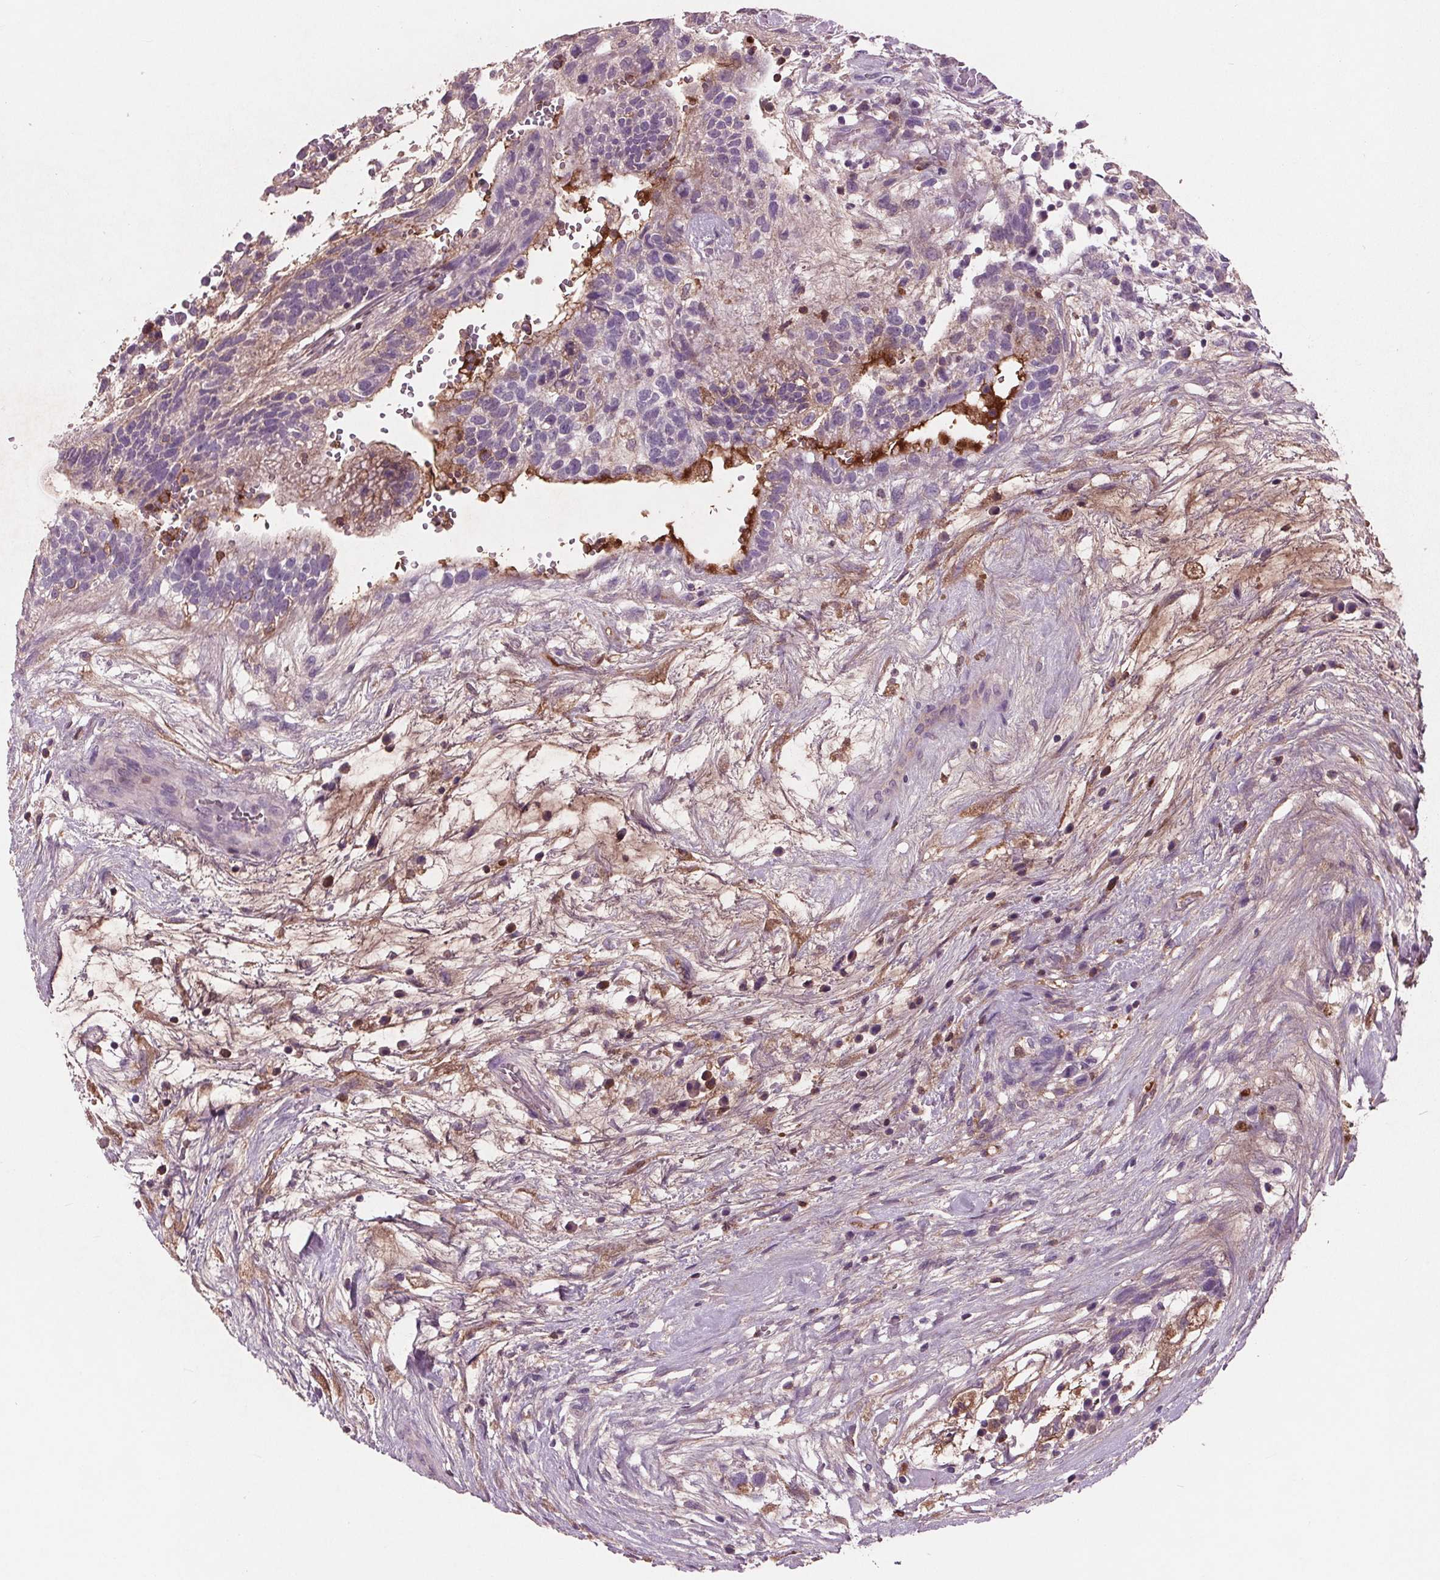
{"staining": {"intensity": "negative", "quantity": "none", "location": "none"}, "tissue": "testis cancer", "cell_type": "Tumor cells", "image_type": "cancer", "snomed": [{"axis": "morphology", "description": "Normal tissue, NOS"}, {"axis": "morphology", "description": "Carcinoma, Embryonal, NOS"}, {"axis": "topography", "description": "Testis"}], "caption": "Immunohistochemistry of embryonal carcinoma (testis) shows no positivity in tumor cells.", "gene": "C6", "patient": {"sex": "male", "age": 32}}